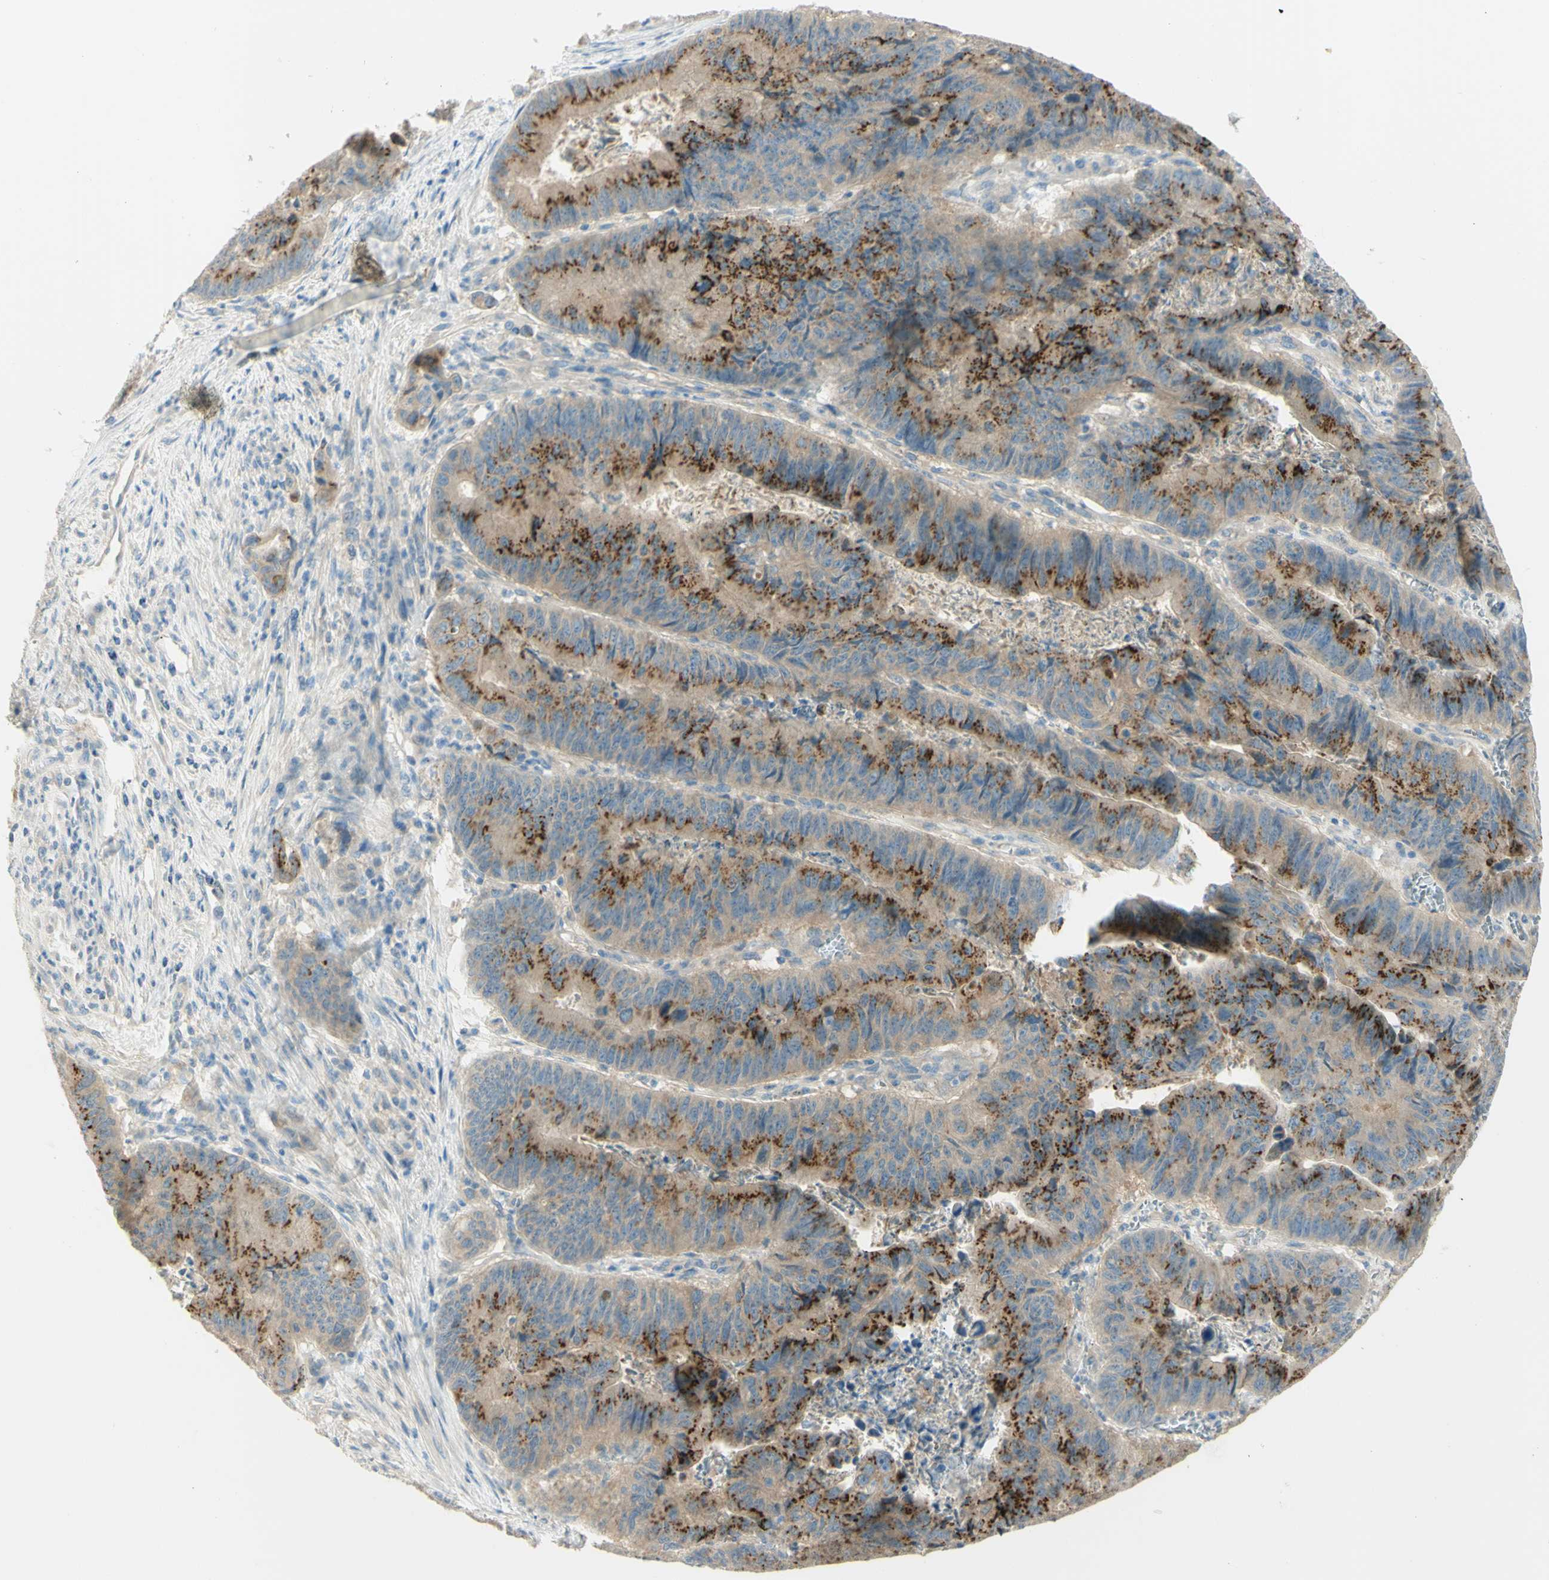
{"staining": {"intensity": "strong", "quantity": "25%-75%", "location": "cytoplasmic/membranous"}, "tissue": "stomach cancer", "cell_type": "Tumor cells", "image_type": "cancer", "snomed": [{"axis": "morphology", "description": "Adenocarcinoma, NOS"}, {"axis": "topography", "description": "Stomach, lower"}], "caption": "The image exhibits immunohistochemical staining of adenocarcinoma (stomach). There is strong cytoplasmic/membranous staining is appreciated in about 25%-75% of tumor cells.", "gene": "GCNT3", "patient": {"sex": "male", "age": 77}}